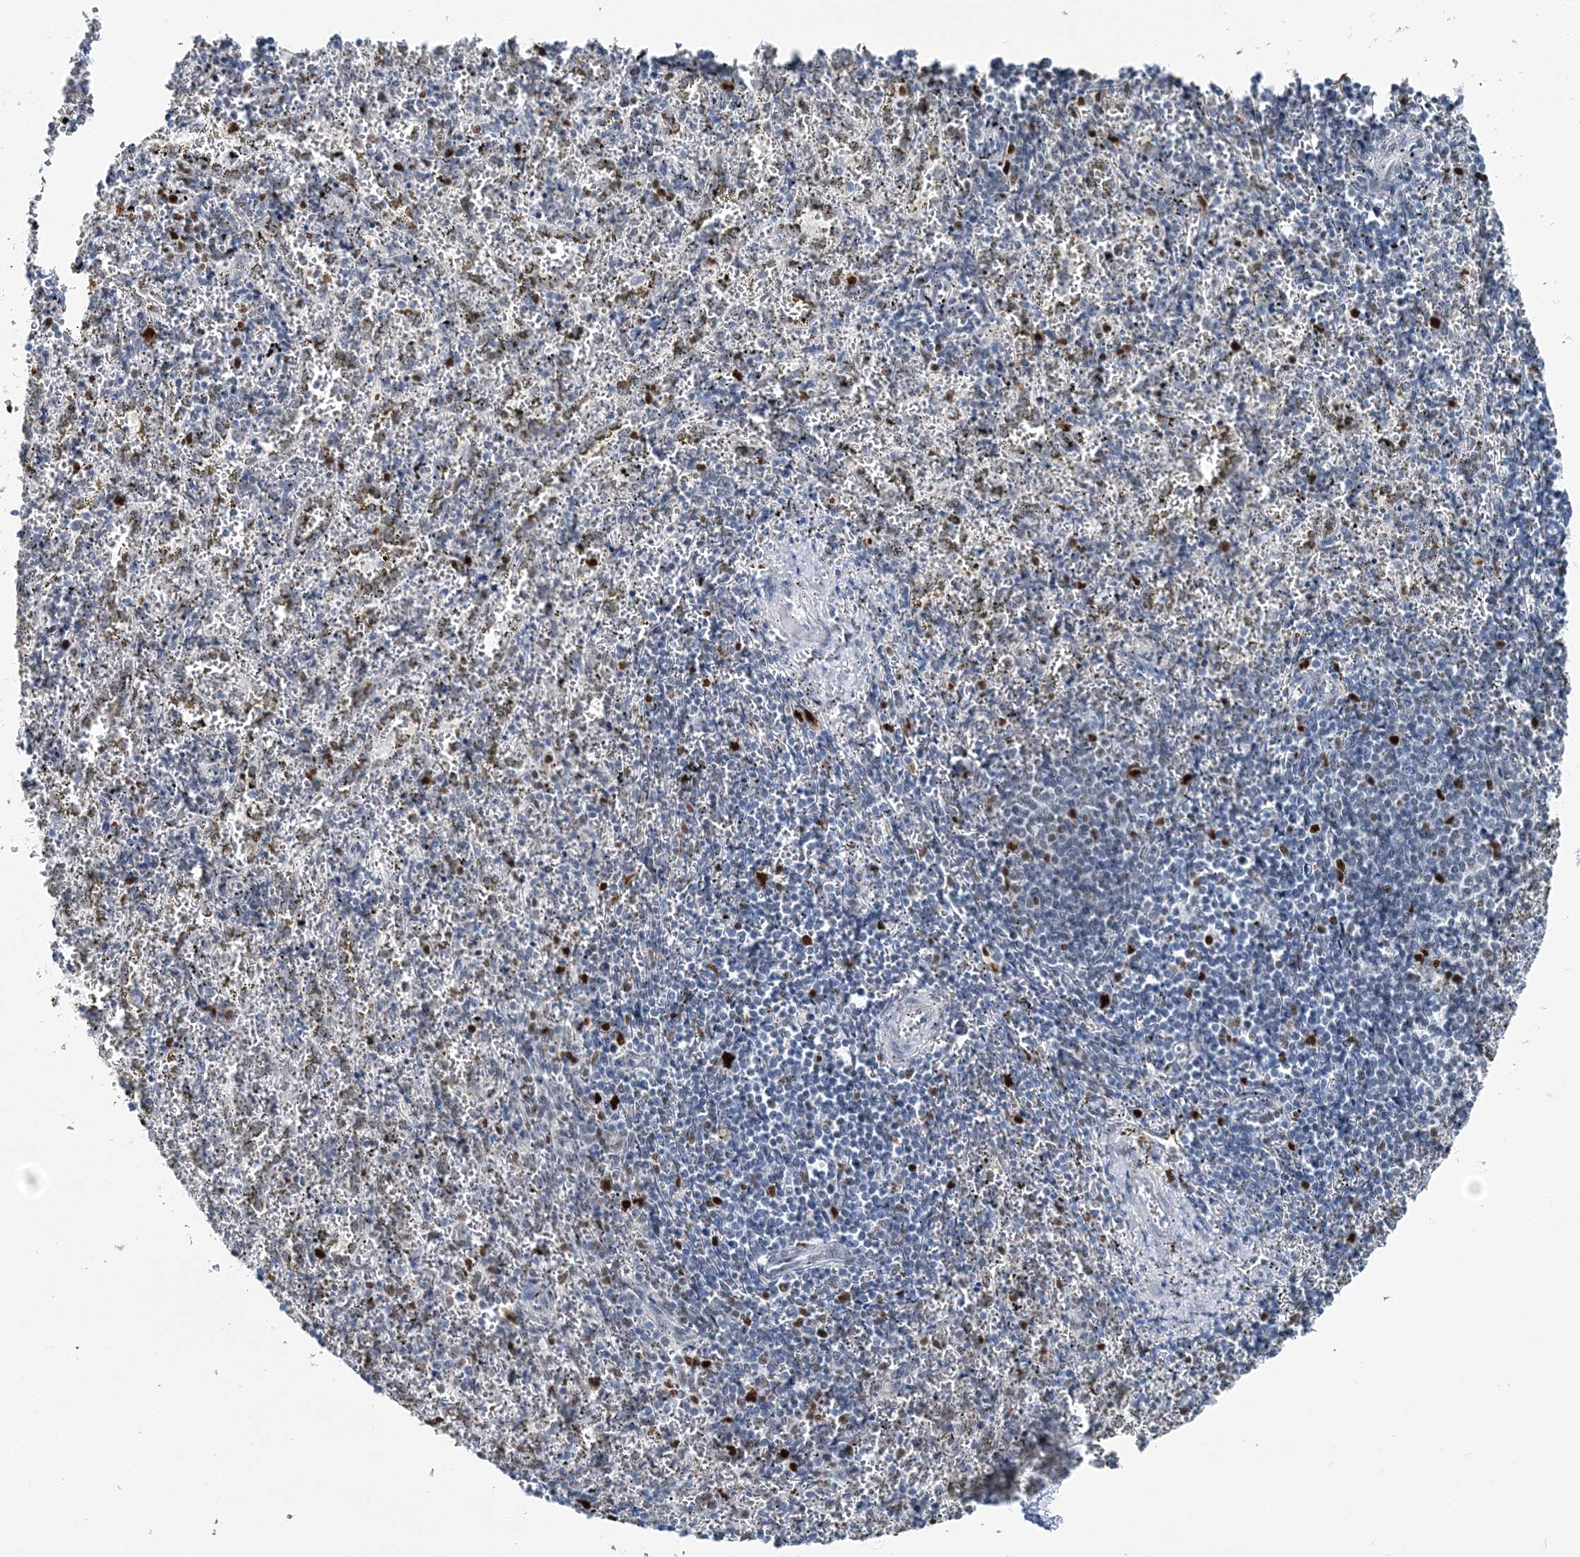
{"staining": {"intensity": "negative", "quantity": "none", "location": "none"}, "tissue": "spleen", "cell_type": "Cells in red pulp", "image_type": "normal", "snomed": [{"axis": "morphology", "description": "Normal tissue, NOS"}, {"axis": "topography", "description": "Spleen"}], "caption": "Immunohistochemistry of benign human spleen displays no expression in cells in red pulp. (DAB (3,3'-diaminobenzidine) immunohistochemistry with hematoxylin counter stain).", "gene": "HAT1", "patient": {"sex": "male", "age": 11}}